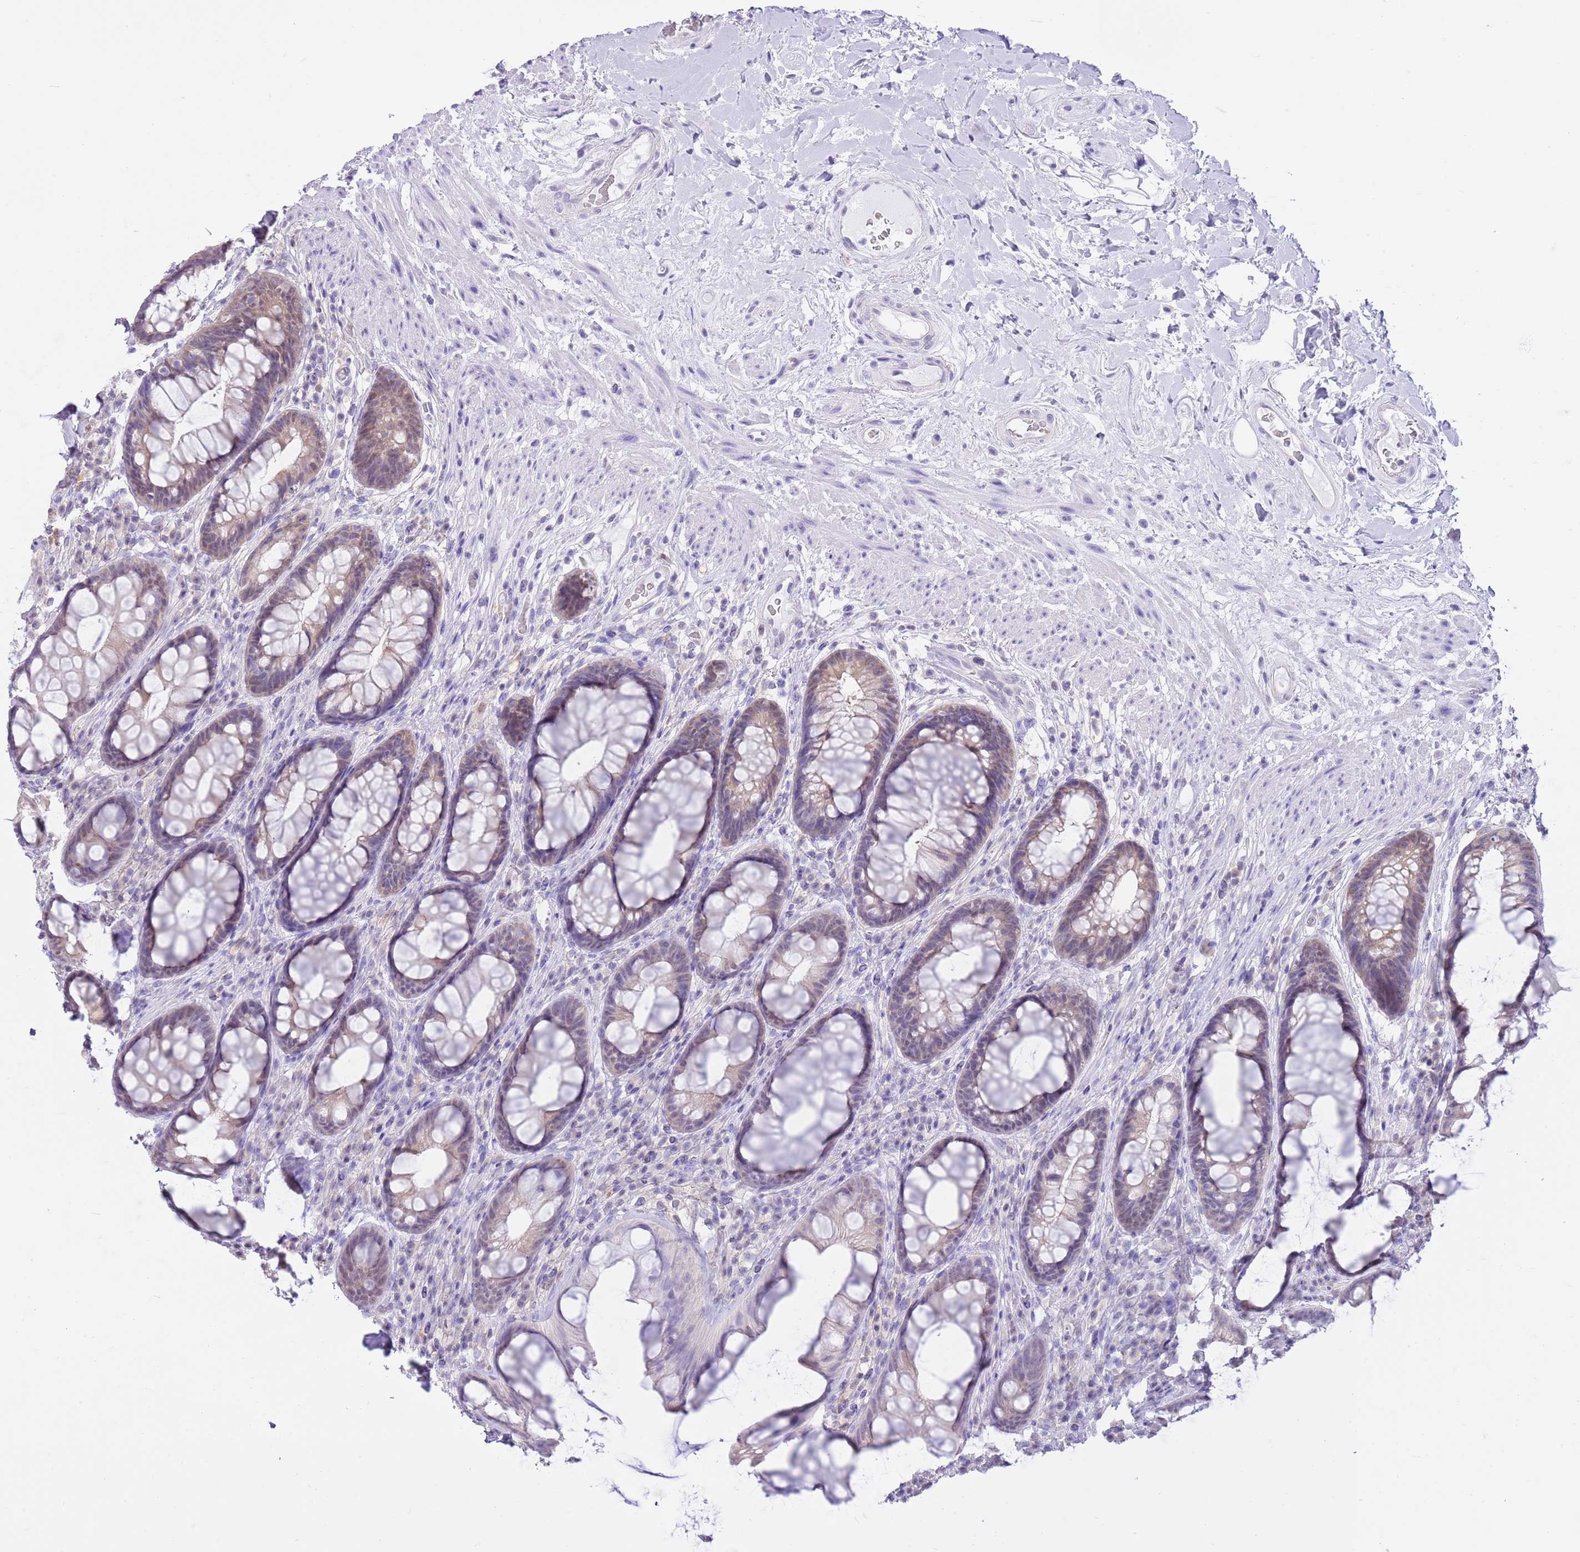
{"staining": {"intensity": "weak", "quantity": "25%-75%", "location": "cytoplasmic/membranous,nuclear"}, "tissue": "rectum", "cell_type": "Glandular cells", "image_type": "normal", "snomed": [{"axis": "morphology", "description": "Normal tissue, NOS"}, {"axis": "topography", "description": "Rectum"}], "caption": "Immunohistochemistry micrograph of normal rectum: rectum stained using immunohistochemistry (IHC) reveals low levels of weak protein expression localized specifically in the cytoplasmic/membranous,nuclear of glandular cells, appearing as a cytoplasmic/membranous,nuclear brown color.", "gene": "DDI2", "patient": {"sex": "male", "age": 74}}